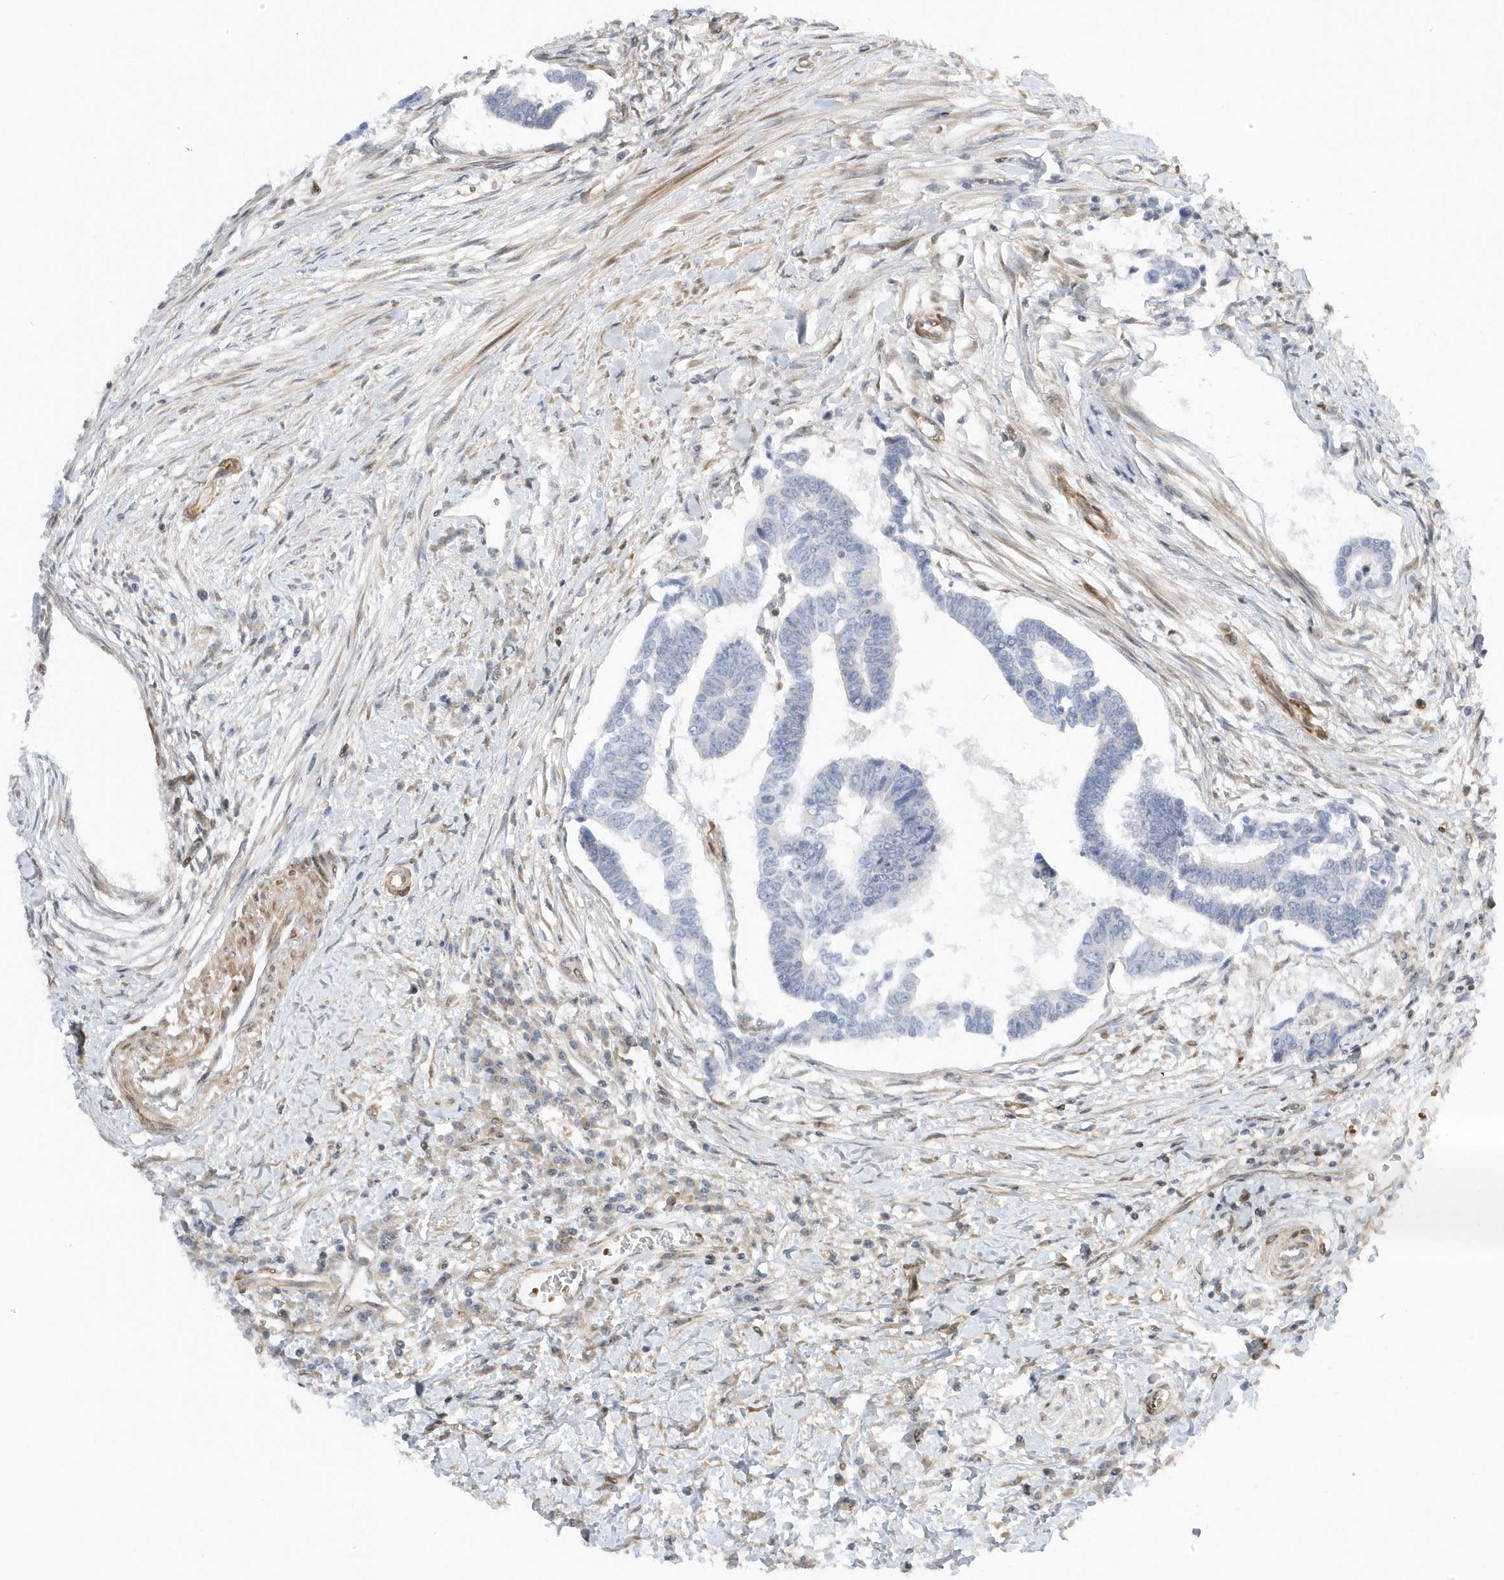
{"staining": {"intensity": "negative", "quantity": "none", "location": "none"}, "tissue": "colorectal cancer", "cell_type": "Tumor cells", "image_type": "cancer", "snomed": [{"axis": "morphology", "description": "Adenocarcinoma, NOS"}, {"axis": "topography", "description": "Rectum"}], "caption": "The micrograph shows no significant positivity in tumor cells of adenocarcinoma (colorectal).", "gene": "MAP7D3", "patient": {"sex": "female", "age": 65}}